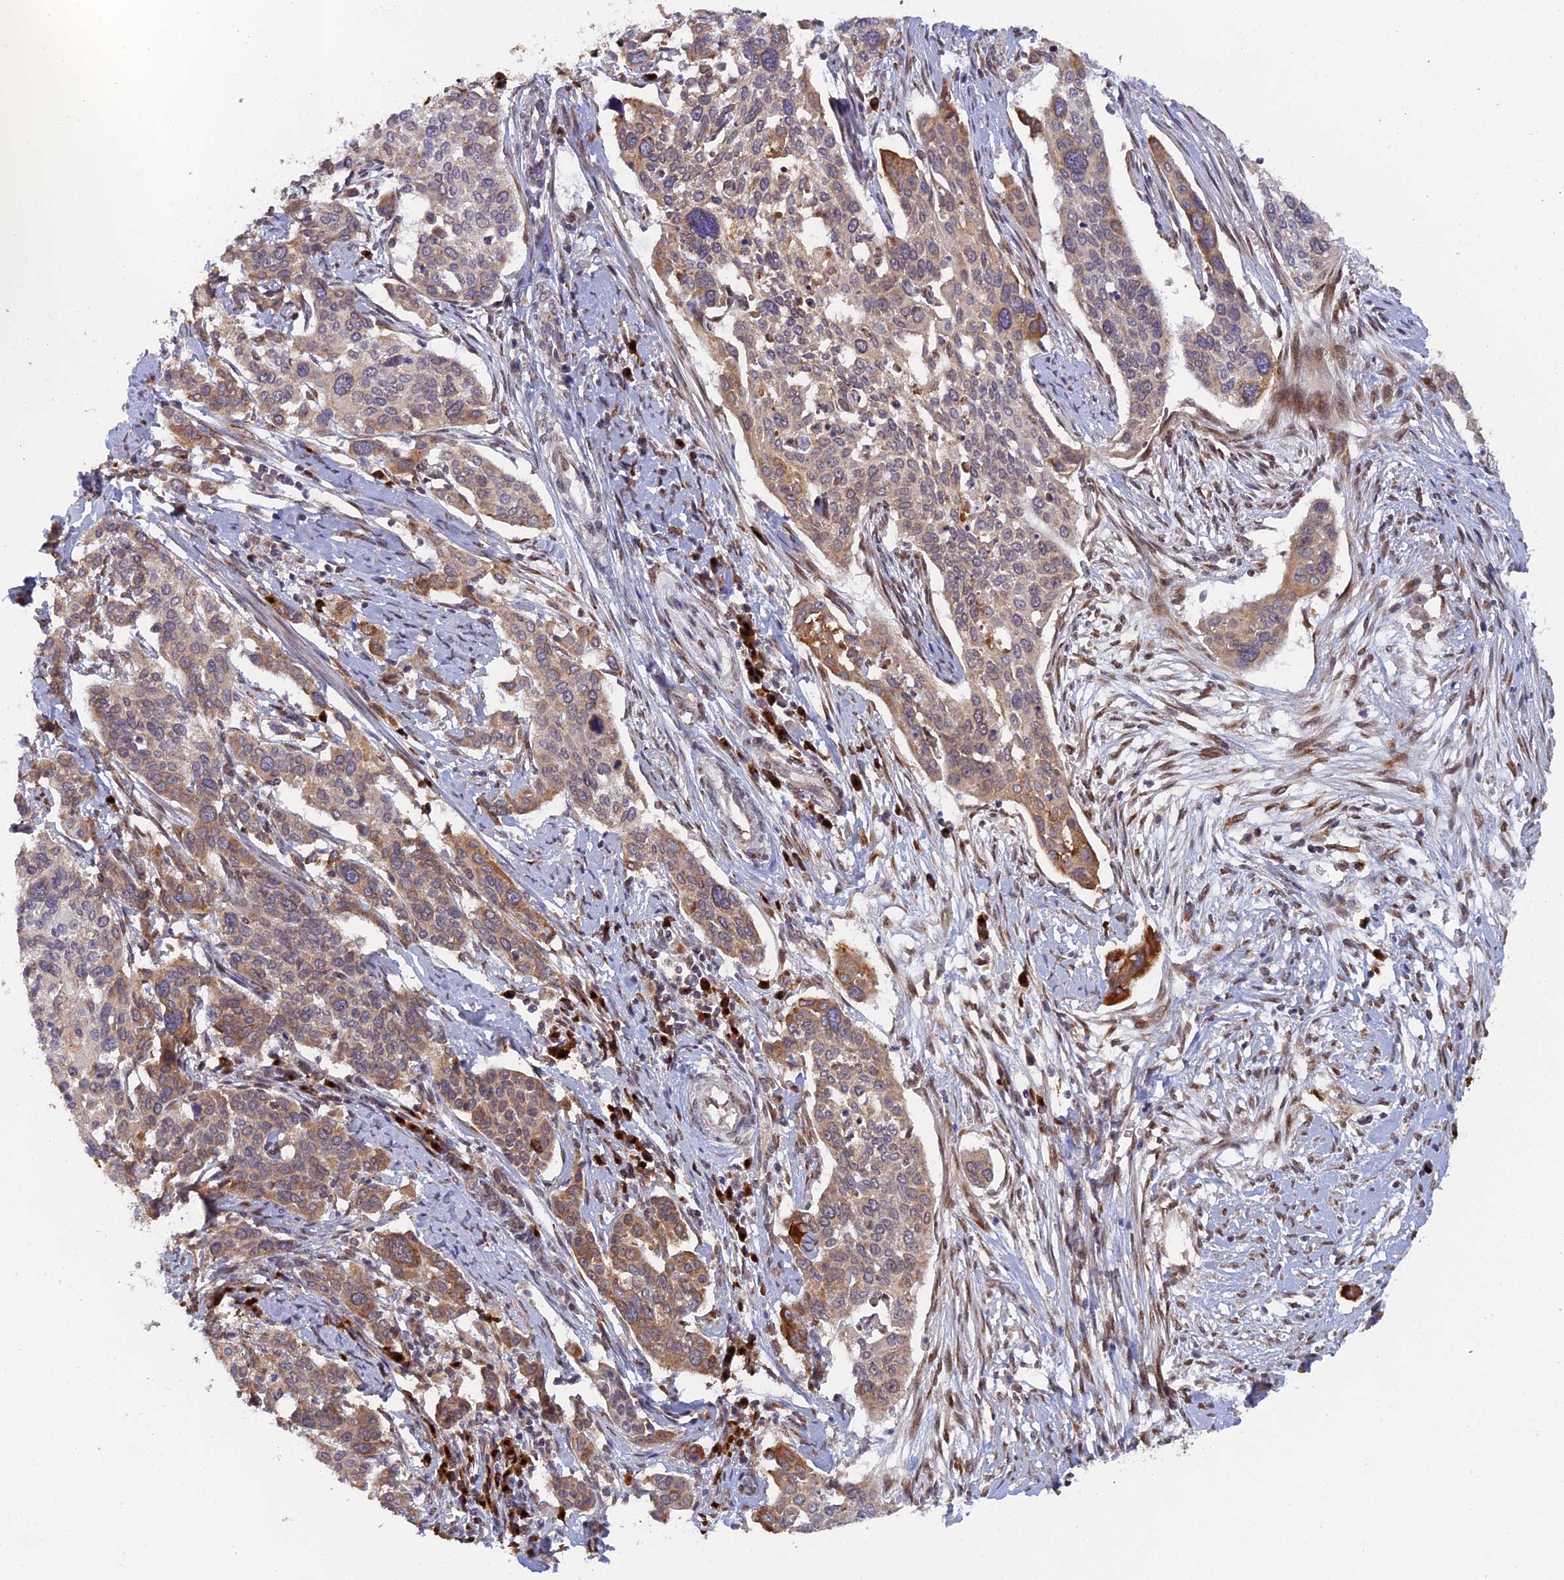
{"staining": {"intensity": "moderate", "quantity": "25%-75%", "location": "cytoplasmic/membranous"}, "tissue": "cervical cancer", "cell_type": "Tumor cells", "image_type": "cancer", "snomed": [{"axis": "morphology", "description": "Squamous cell carcinoma, NOS"}, {"axis": "topography", "description": "Cervix"}], "caption": "Immunohistochemistry histopathology image of cervical cancer stained for a protein (brown), which exhibits medium levels of moderate cytoplasmic/membranous staining in approximately 25%-75% of tumor cells.", "gene": "SNX17", "patient": {"sex": "female", "age": 44}}